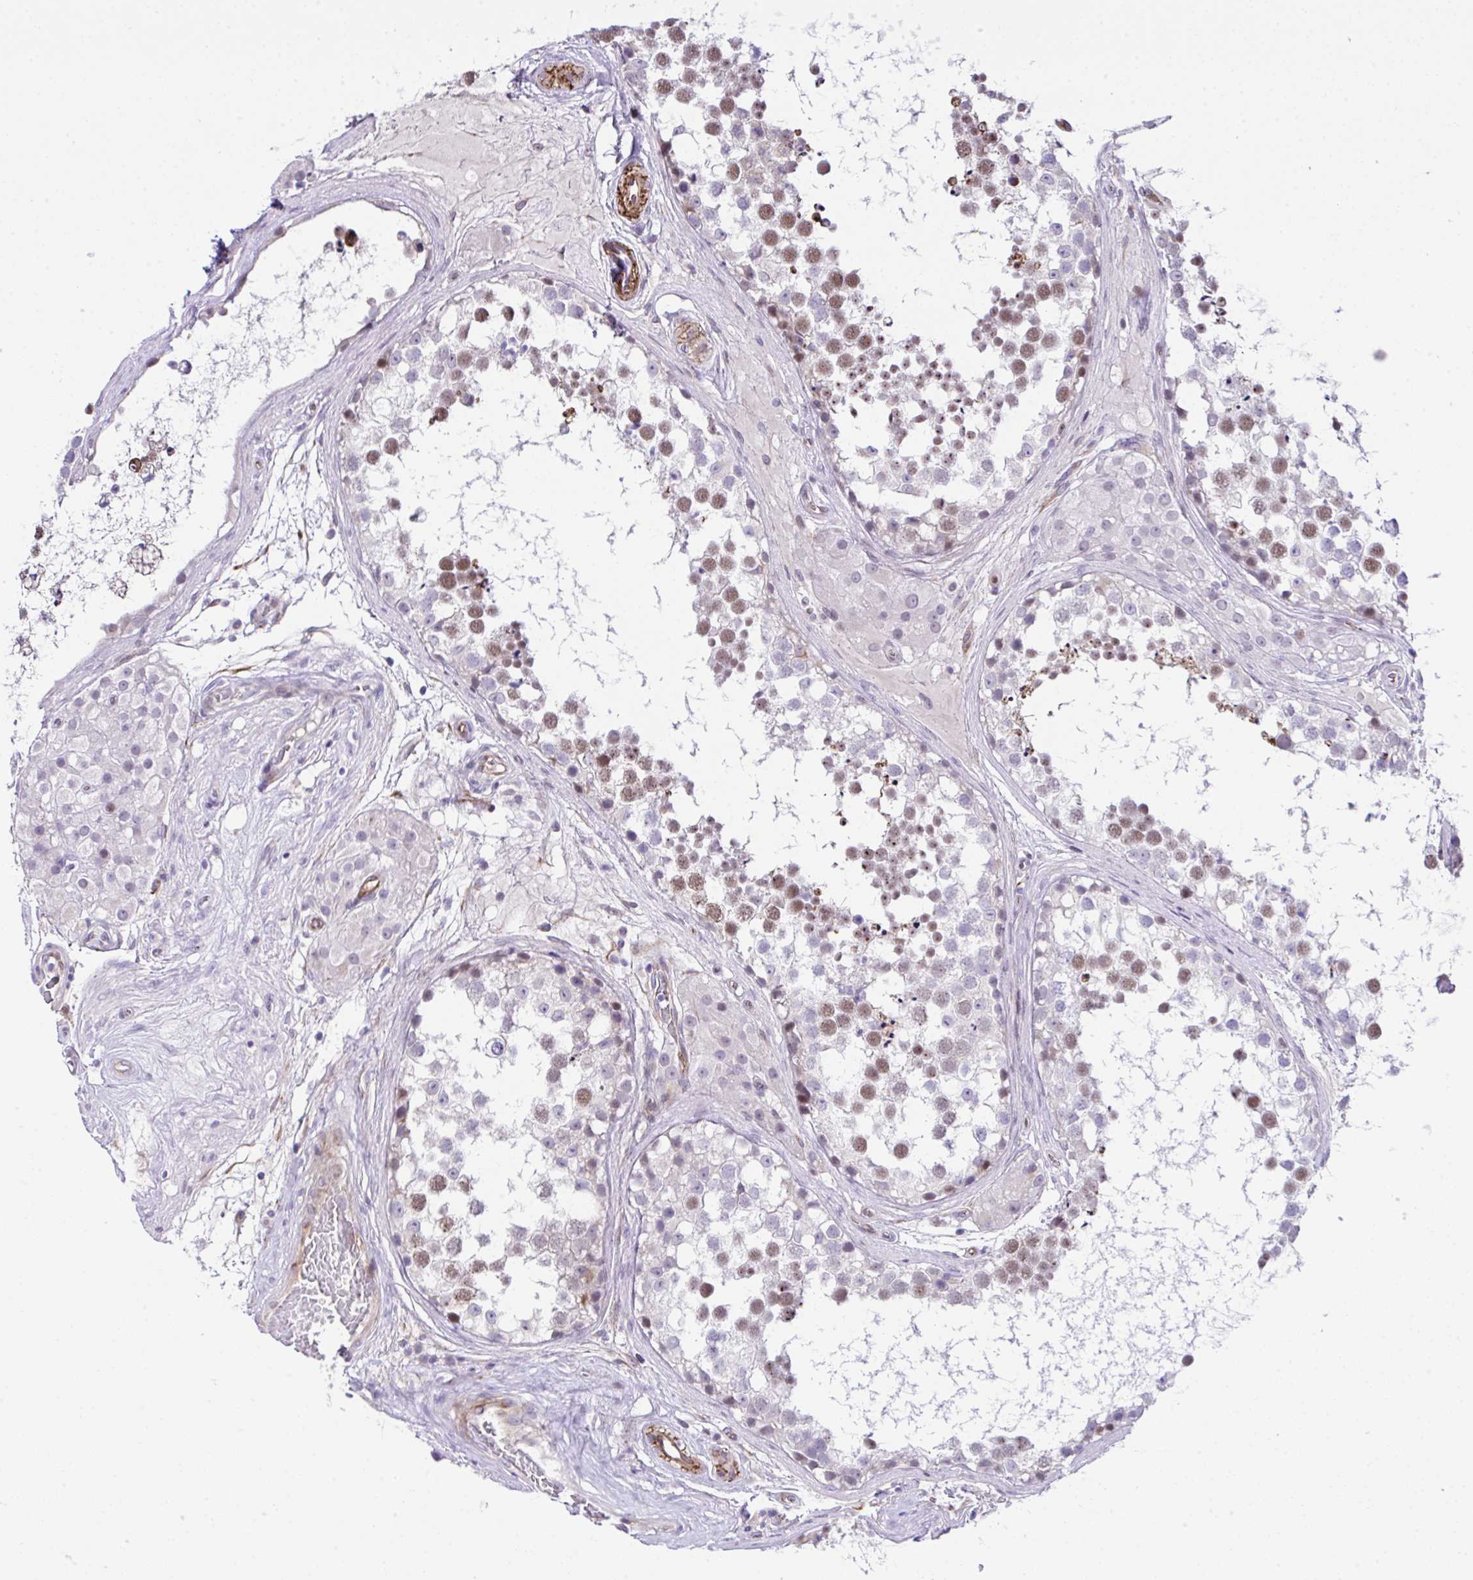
{"staining": {"intensity": "moderate", "quantity": "25%-75%", "location": "nuclear"}, "tissue": "testis", "cell_type": "Cells in seminiferous ducts", "image_type": "normal", "snomed": [{"axis": "morphology", "description": "Normal tissue, NOS"}, {"axis": "morphology", "description": "Seminoma, NOS"}, {"axis": "topography", "description": "Testis"}], "caption": "This photomicrograph exhibits immunohistochemistry (IHC) staining of normal human testis, with medium moderate nuclear staining in approximately 25%-75% of cells in seminiferous ducts.", "gene": "FBXO34", "patient": {"sex": "male", "age": 65}}